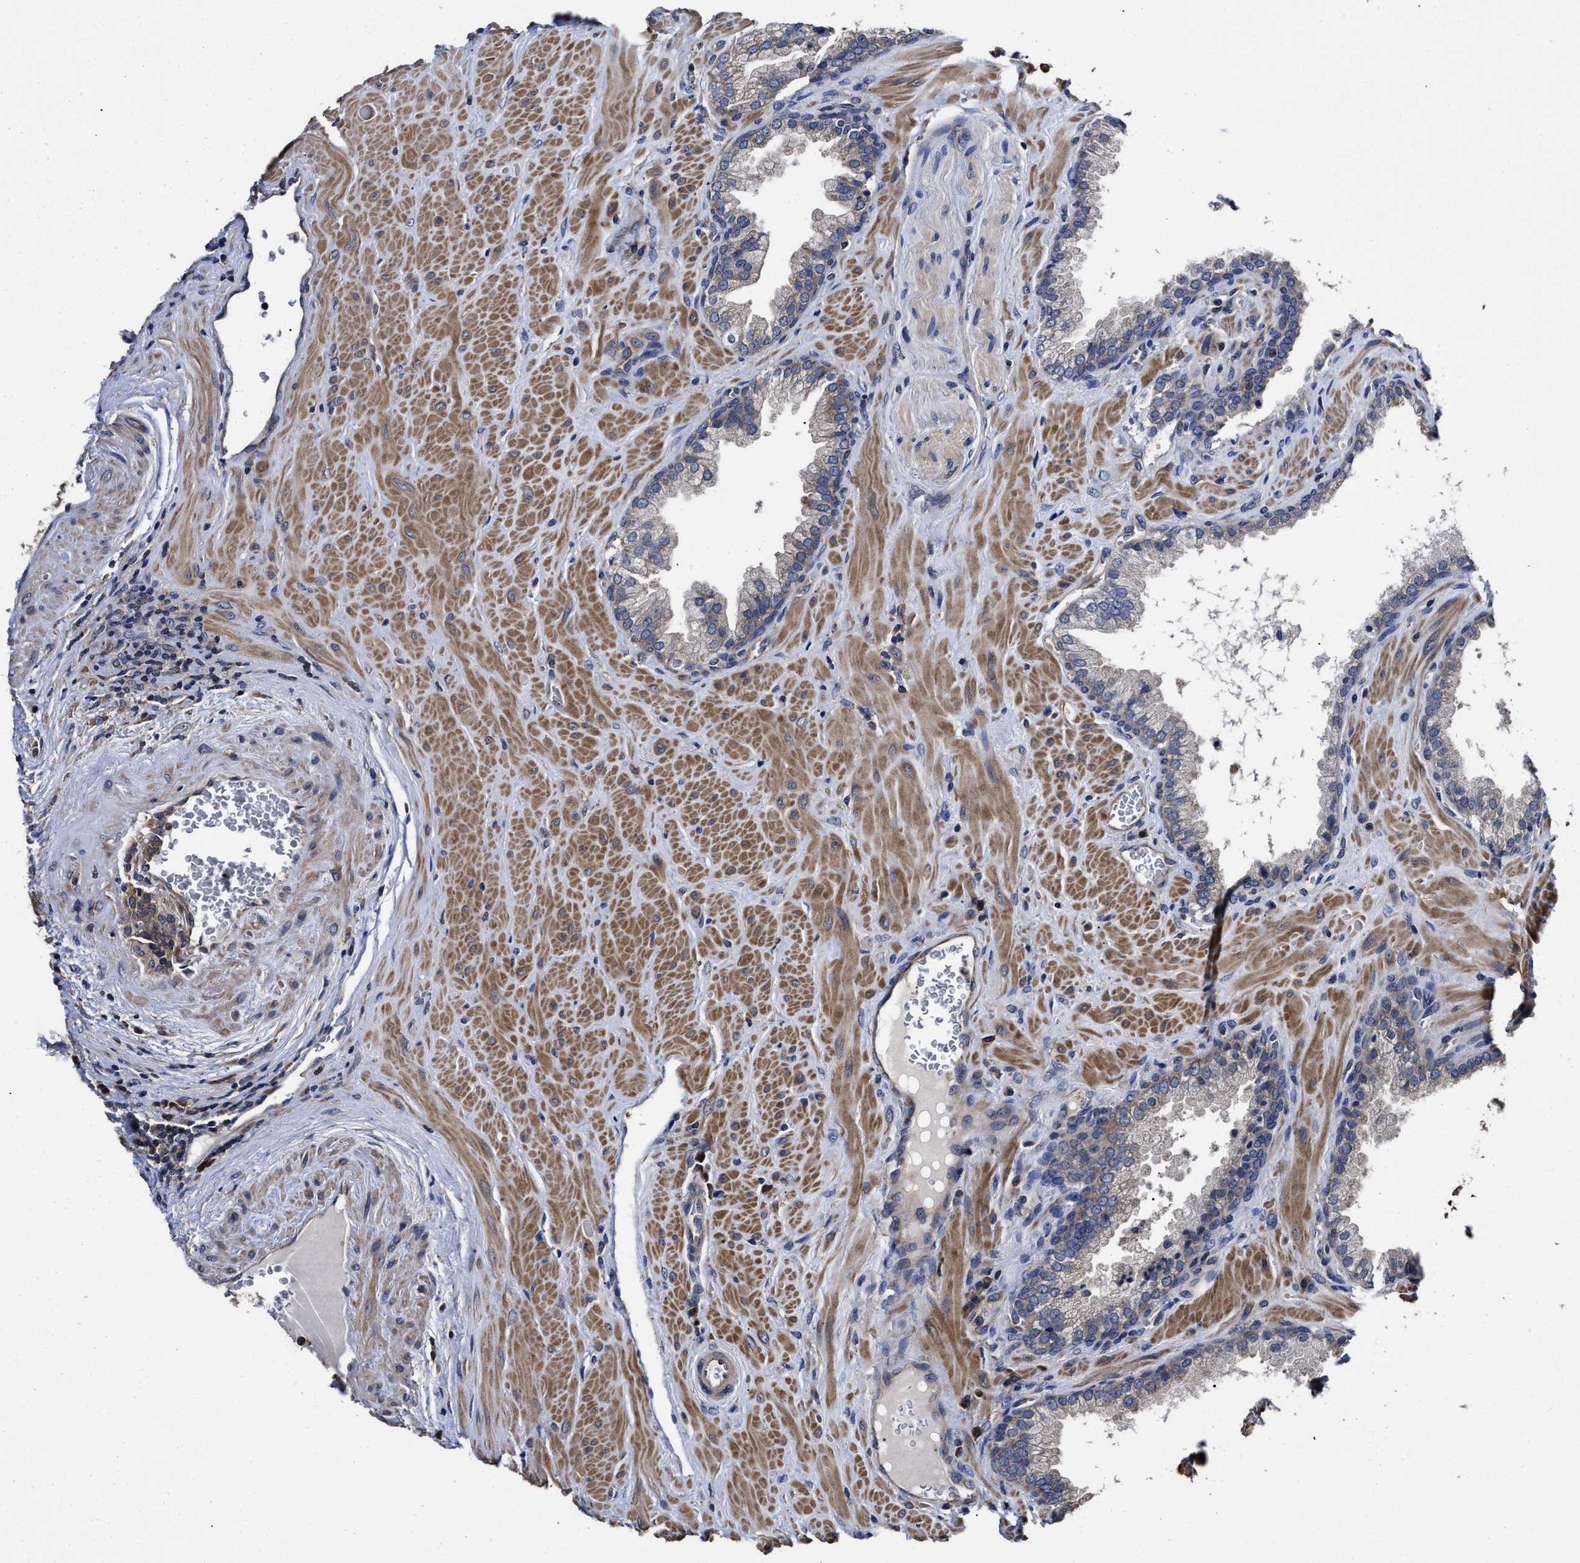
{"staining": {"intensity": "negative", "quantity": "none", "location": "none"}, "tissue": "prostate cancer", "cell_type": "Tumor cells", "image_type": "cancer", "snomed": [{"axis": "morphology", "description": "Adenocarcinoma, Low grade"}, {"axis": "topography", "description": "Prostate"}], "caption": "IHC histopathology image of neoplastic tissue: human prostate cancer stained with DAB (3,3'-diaminobenzidine) displays no significant protein expression in tumor cells. (DAB (3,3'-diaminobenzidine) immunohistochemistry (IHC) with hematoxylin counter stain).", "gene": "AVEN", "patient": {"sex": "male", "age": 71}}